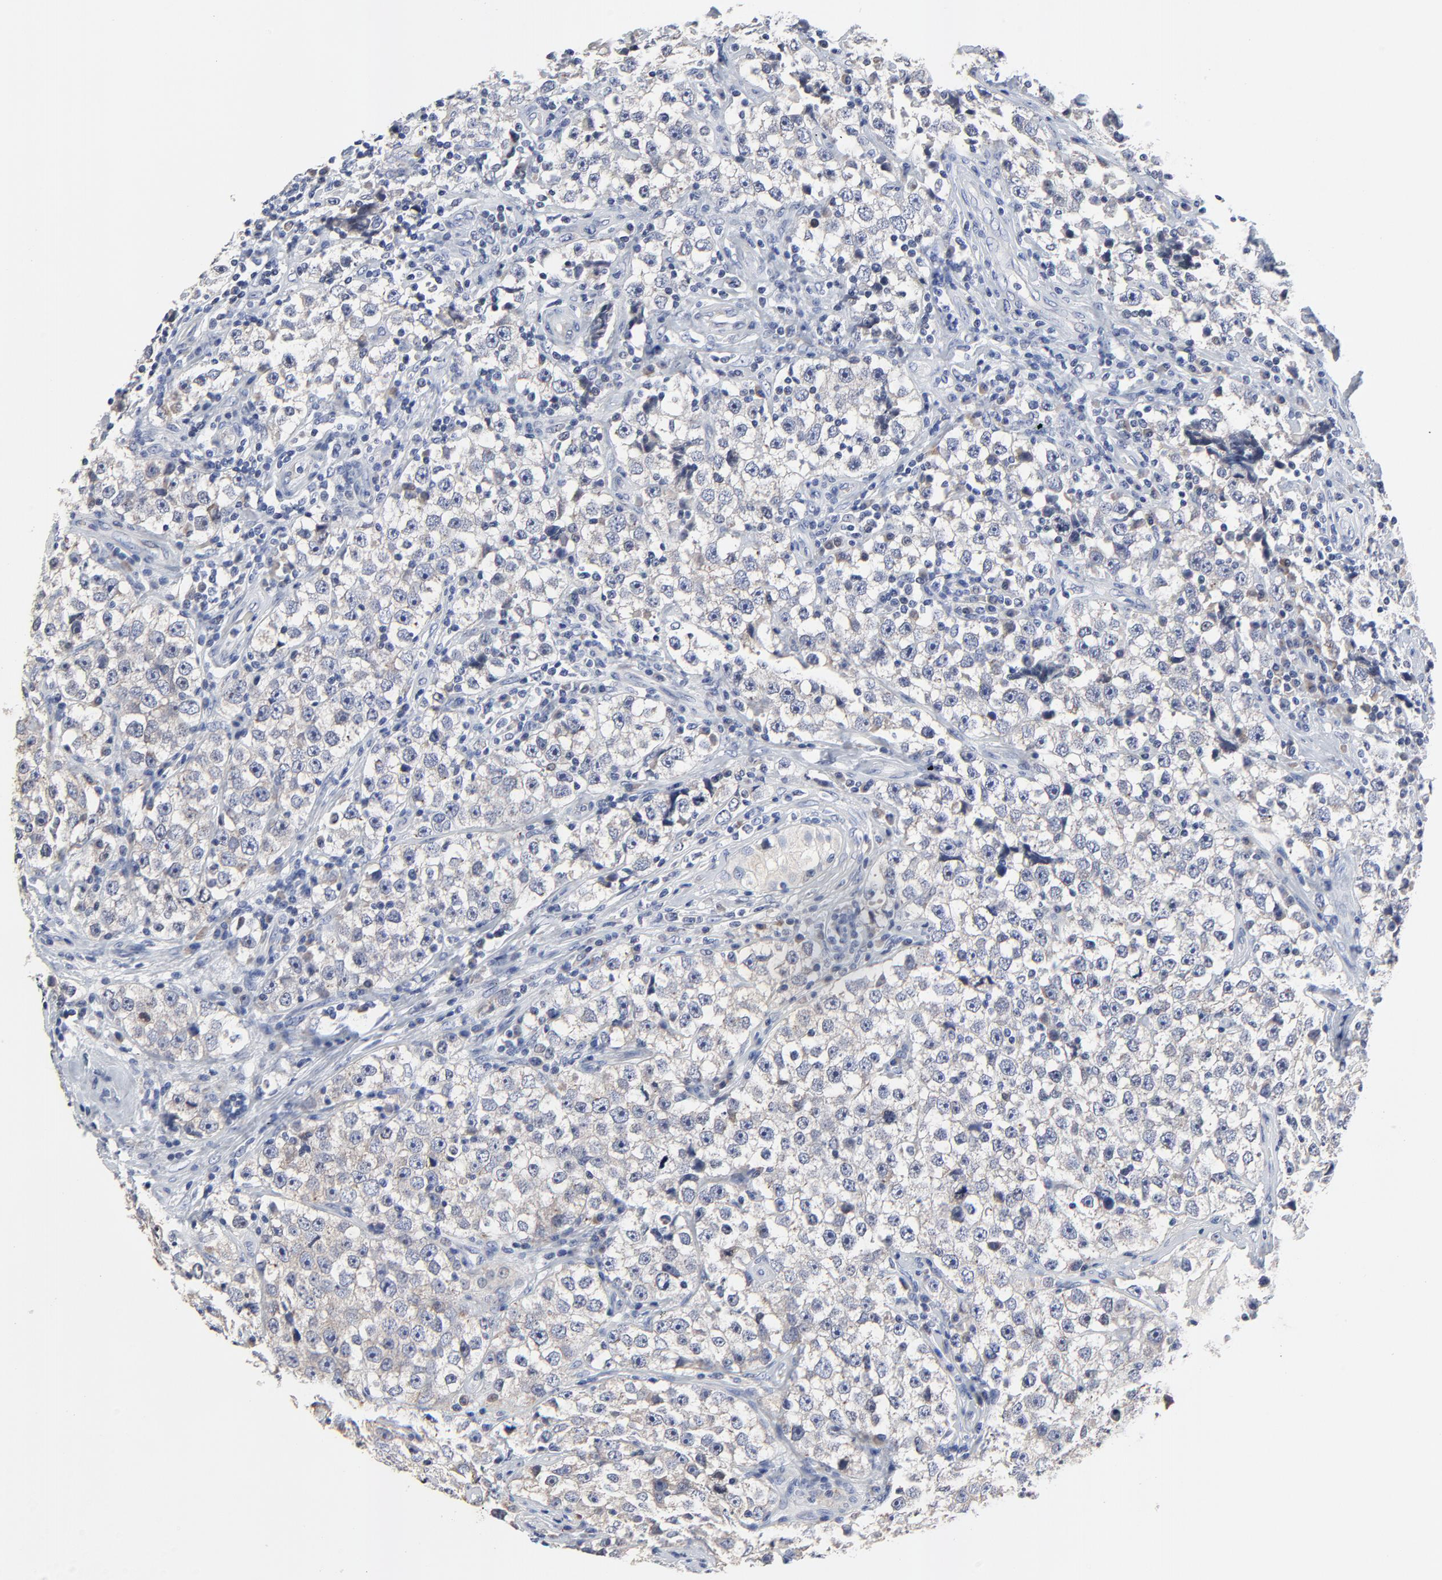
{"staining": {"intensity": "negative", "quantity": "none", "location": "none"}, "tissue": "testis cancer", "cell_type": "Tumor cells", "image_type": "cancer", "snomed": [{"axis": "morphology", "description": "Seminoma, NOS"}, {"axis": "topography", "description": "Testis"}], "caption": "Immunohistochemistry micrograph of human testis seminoma stained for a protein (brown), which reveals no positivity in tumor cells.", "gene": "NLGN3", "patient": {"sex": "male", "age": 32}}